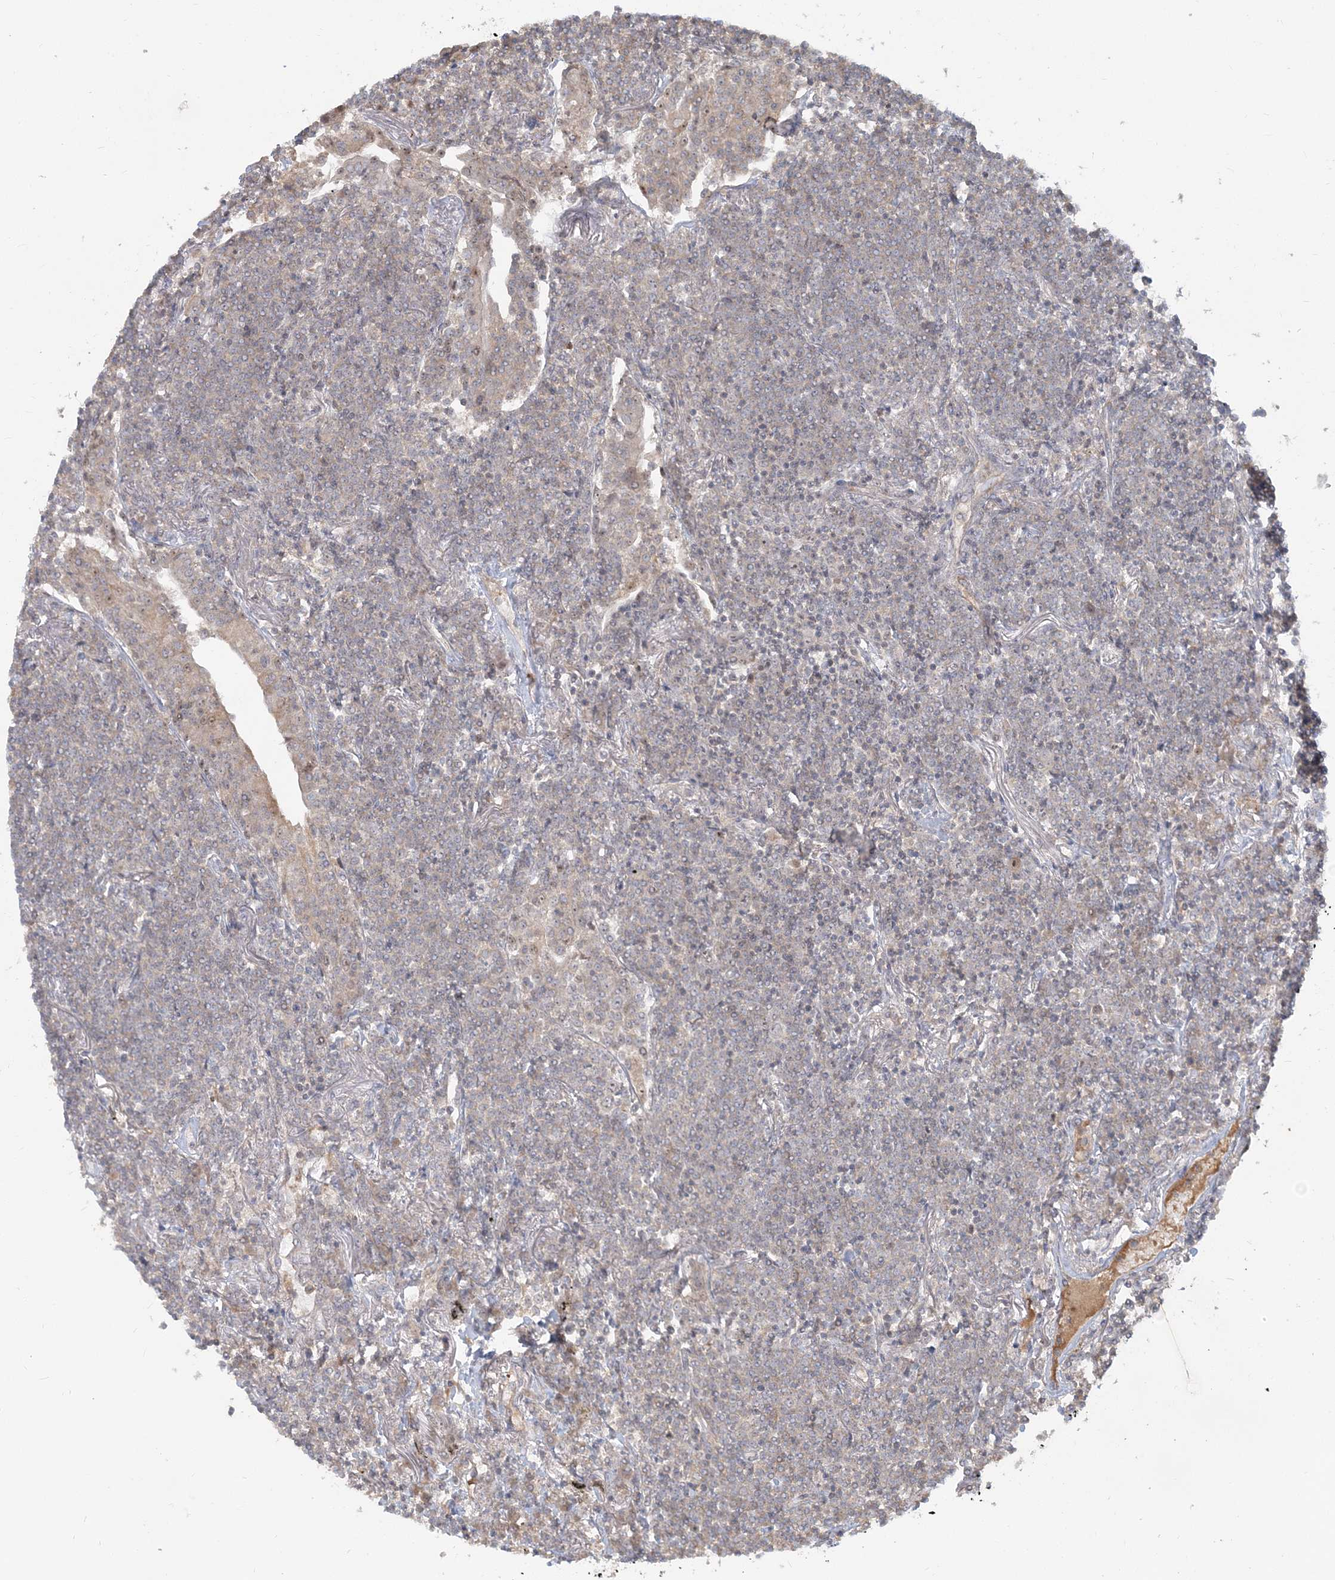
{"staining": {"intensity": "negative", "quantity": "none", "location": "none"}, "tissue": "lymphoma", "cell_type": "Tumor cells", "image_type": "cancer", "snomed": [{"axis": "morphology", "description": "Malignant lymphoma, non-Hodgkin's type, Low grade"}, {"axis": "topography", "description": "Lung"}], "caption": "The immunohistochemistry photomicrograph has no significant staining in tumor cells of low-grade malignant lymphoma, non-Hodgkin's type tissue. (DAB immunohistochemistry (IHC), high magnification).", "gene": "AP1AR", "patient": {"sex": "female", "age": 71}}